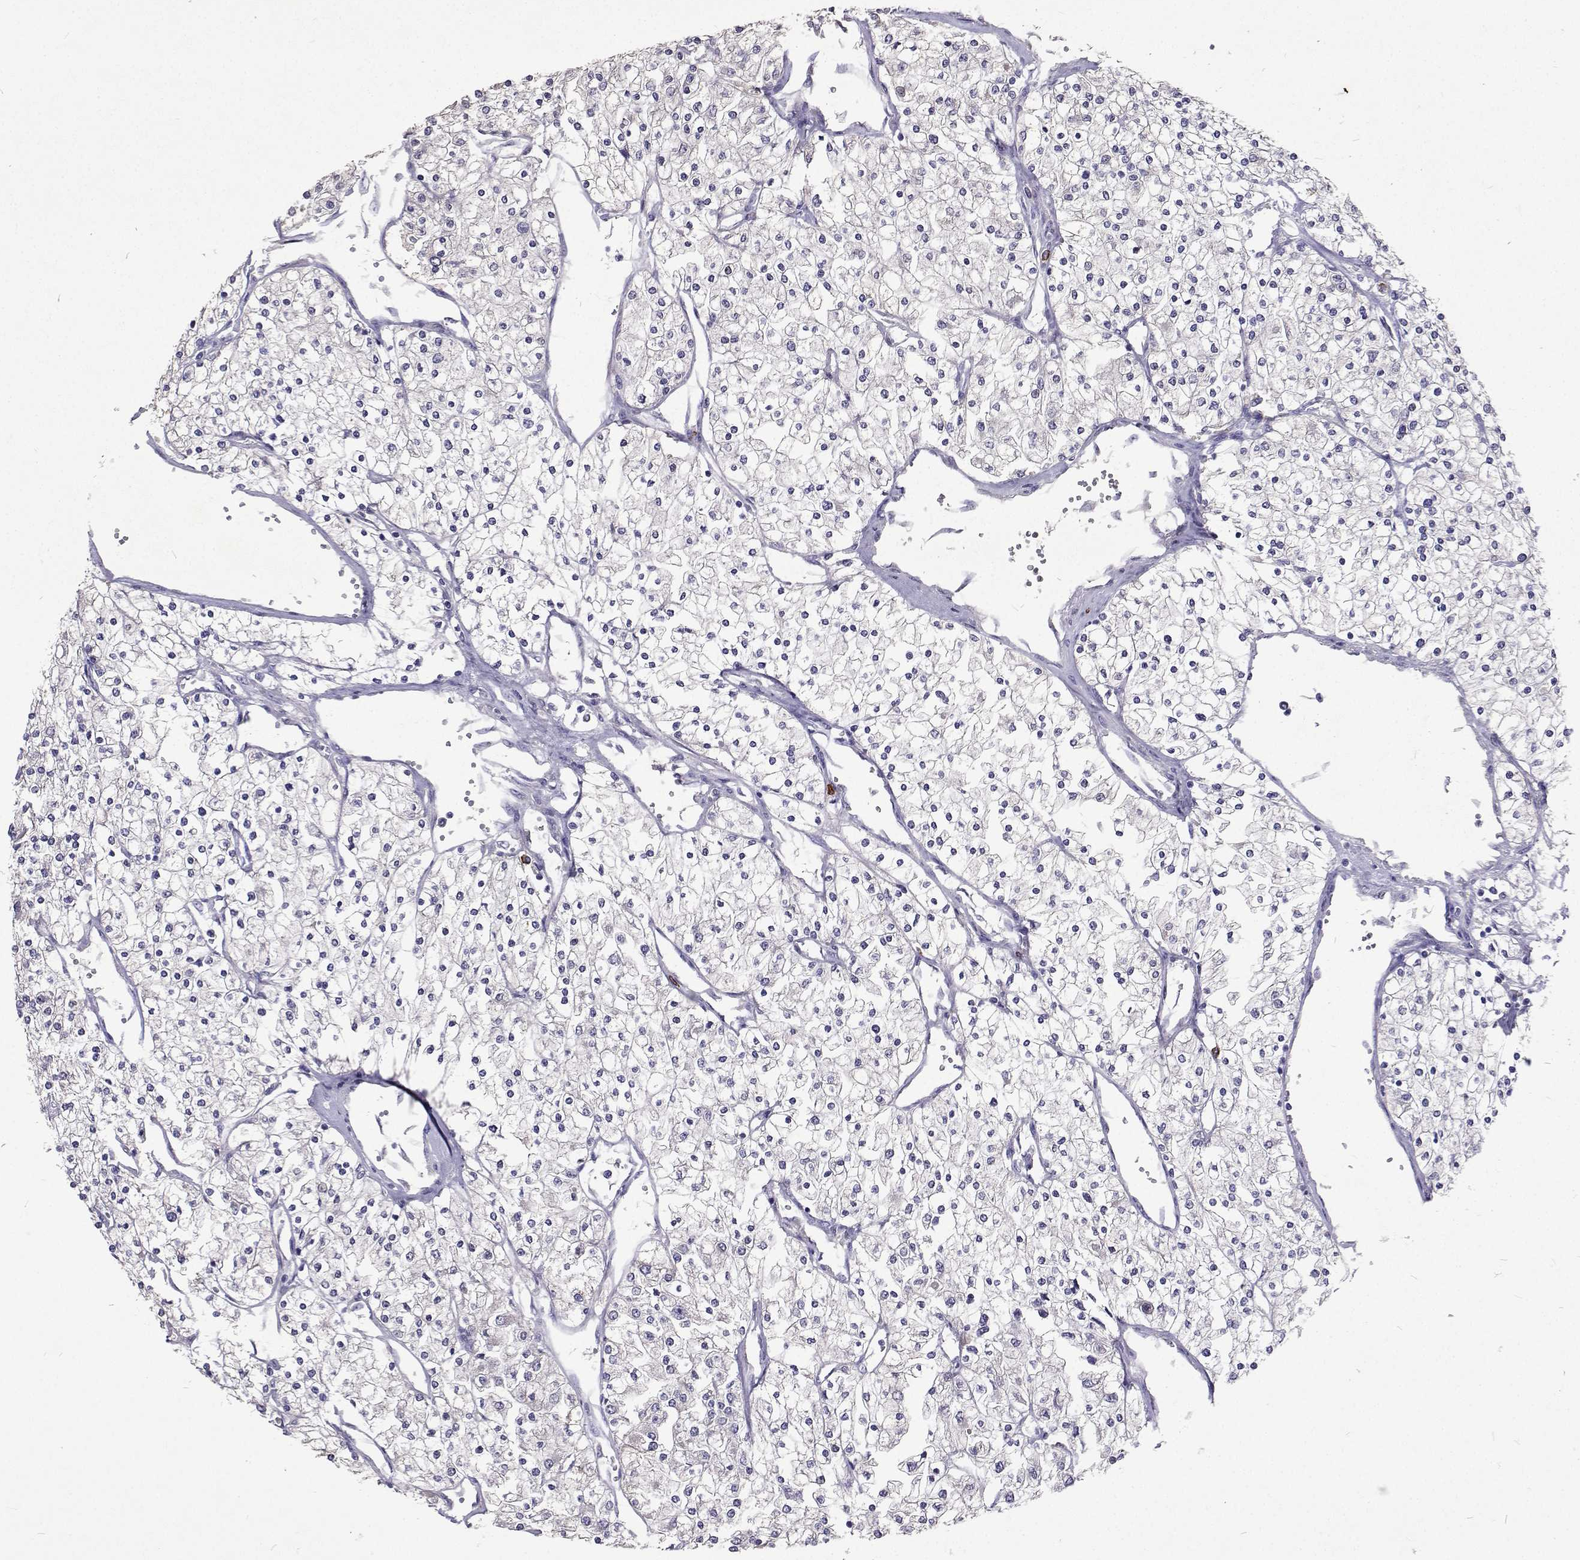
{"staining": {"intensity": "negative", "quantity": "none", "location": "none"}, "tissue": "renal cancer", "cell_type": "Tumor cells", "image_type": "cancer", "snomed": [{"axis": "morphology", "description": "Adenocarcinoma, NOS"}, {"axis": "topography", "description": "Kidney"}], "caption": "Renal cancer was stained to show a protein in brown. There is no significant staining in tumor cells.", "gene": "CFAP44", "patient": {"sex": "male", "age": 80}}